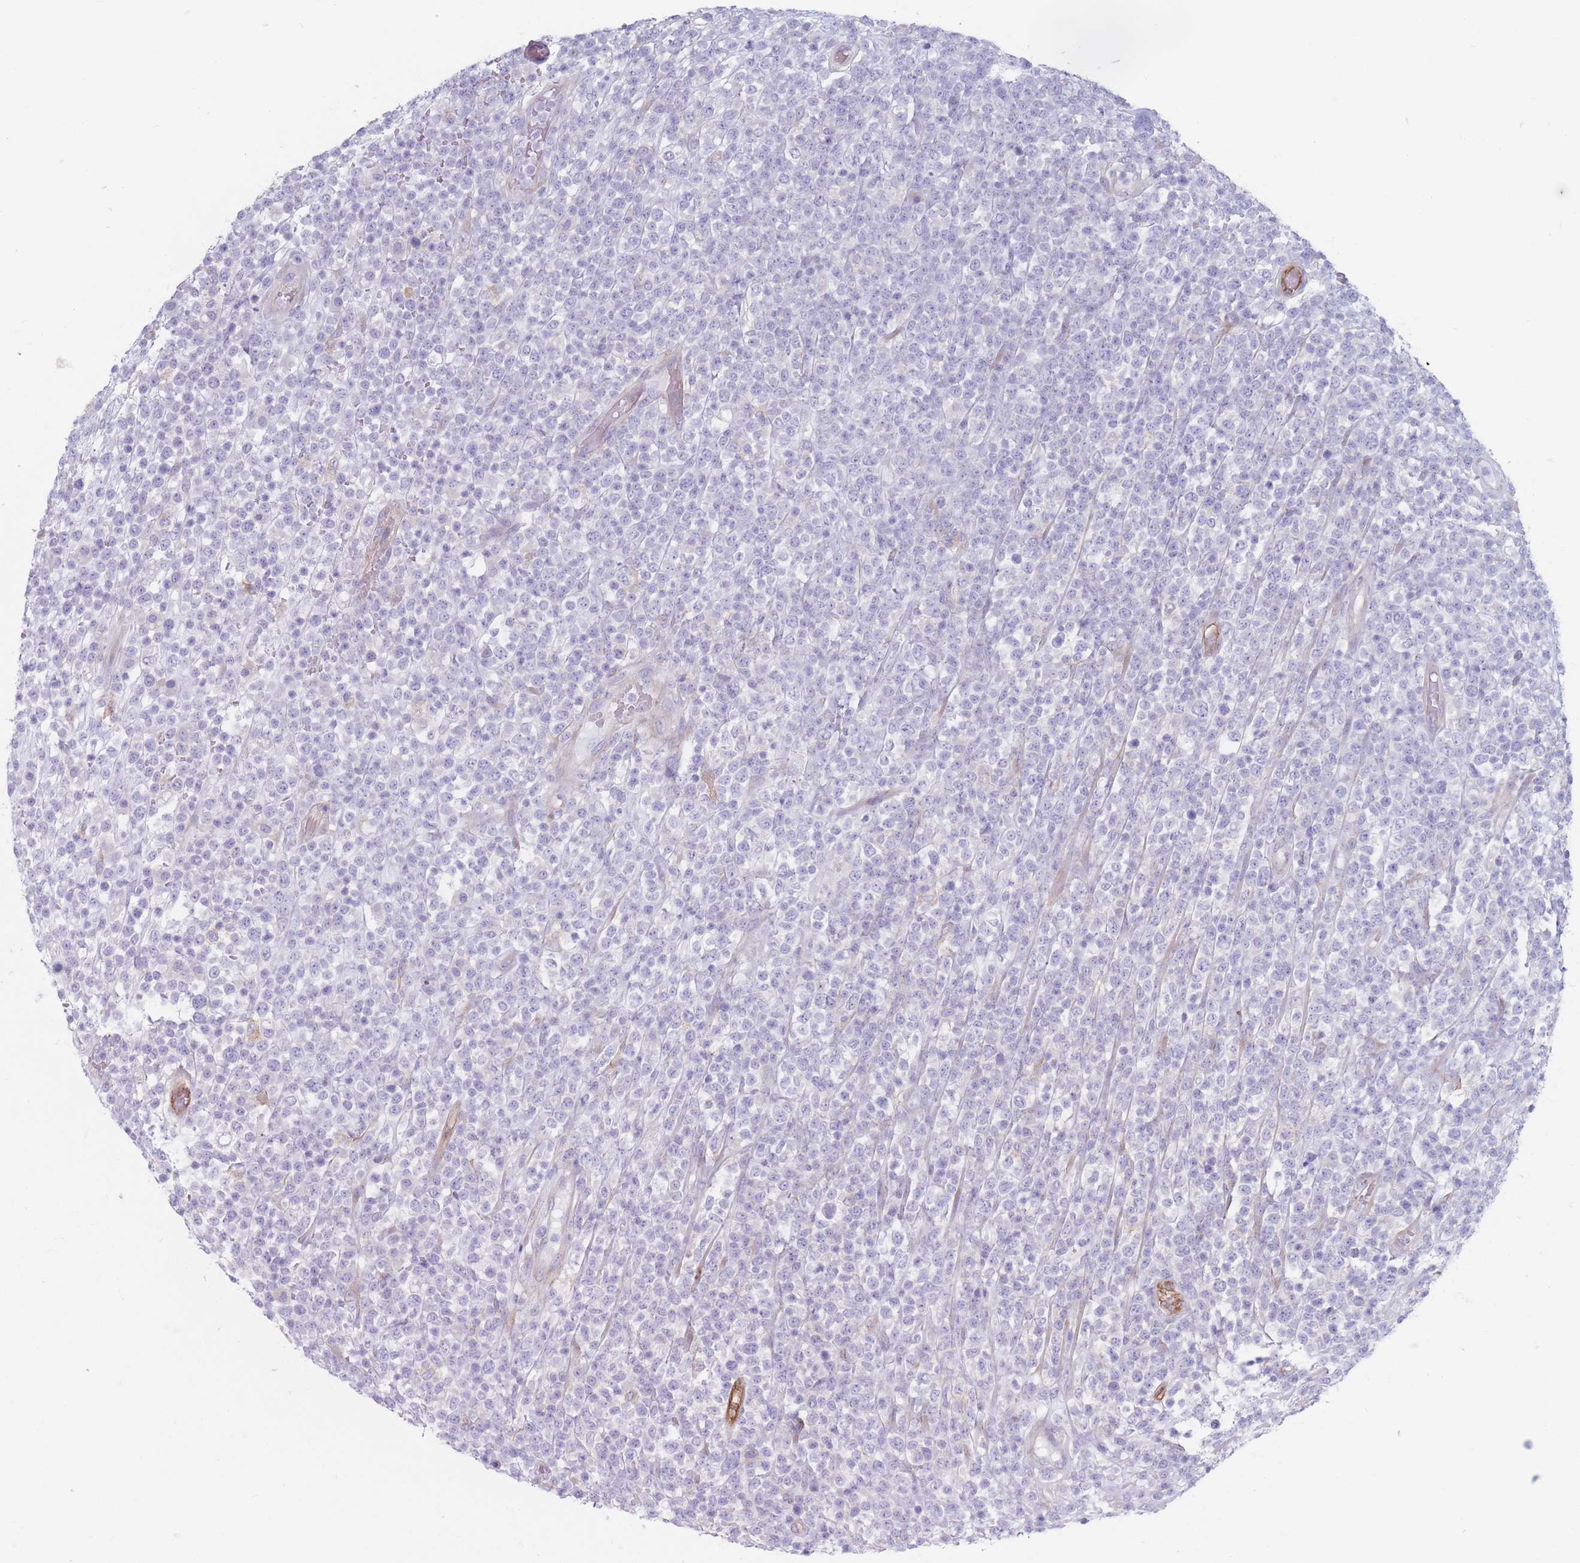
{"staining": {"intensity": "negative", "quantity": "none", "location": "none"}, "tissue": "lymphoma", "cell_type": "Tumor cells", "image_type": "cancer", "snomed": [{"axis": "morphology", "description": "Malignant lymphoma, non-Hodgkin's type, High grade"}, {"axis": "topography", "description": "Colon"}], "caption": "Tumor cells show no significant positivity in lymphoma. (Brightfield microscopy of DAB immunohistochemistry at high magnification).", "gene": "PLPP1", "patient": {"sex": "female", "age": 53}}